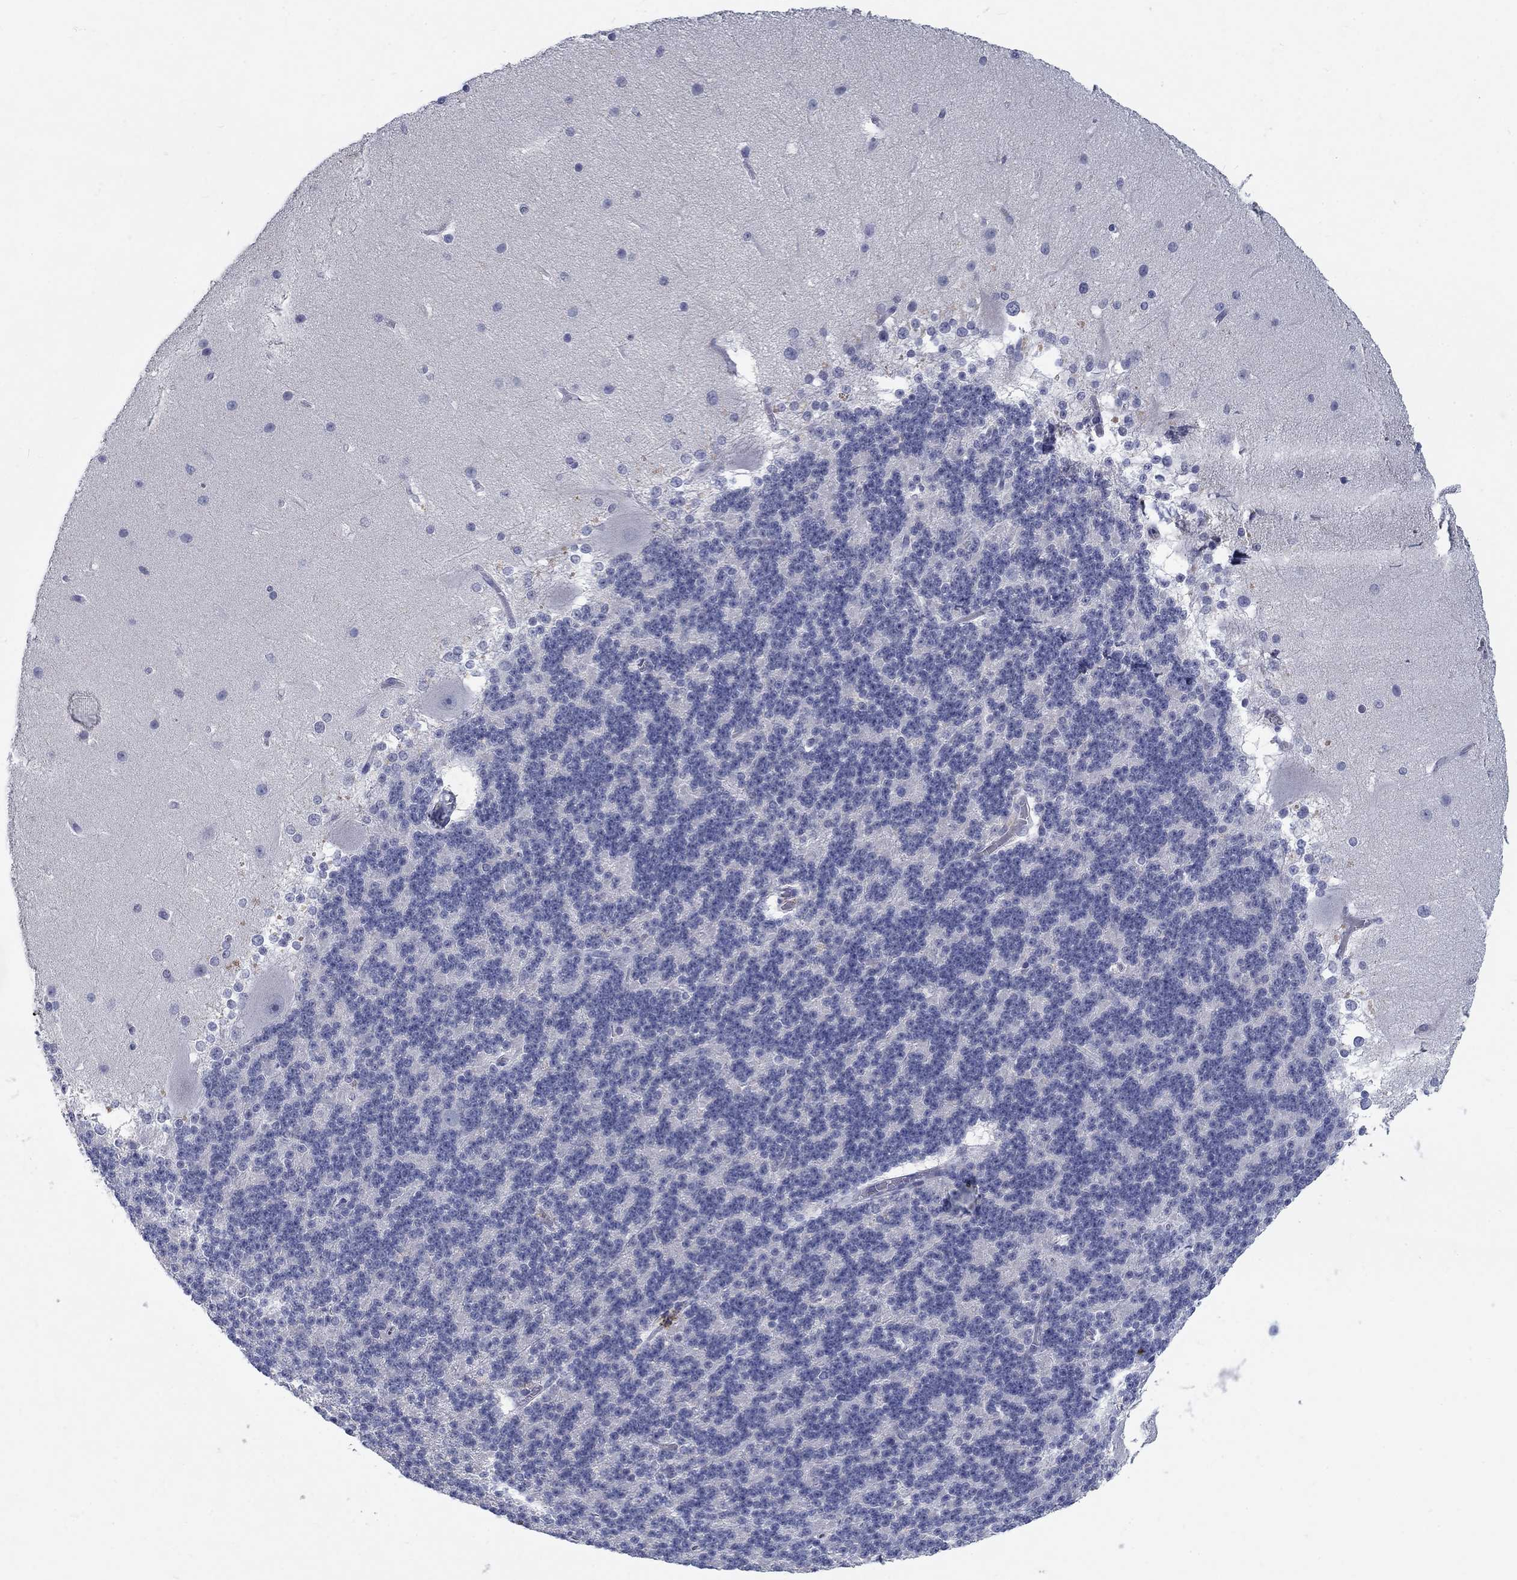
{"staining": {"intensity": "negative", "quantity": "none", "location": "none"}, "tissue": "cerebellum", "cell_type": "Cells in granular layer", "image_type": "normal", "snomed": [{"axis": "morphology", "description": "Normal tissue, NOS"}, {"axis": "topography", "description": "Cerebellum"}], "caption": "Immunohistochemistry (IHC) of benign human cerebellum shows no expression in cells in granular layer.", "gene": "GZMA", "patient": {"sex": "female", "age": 19}}